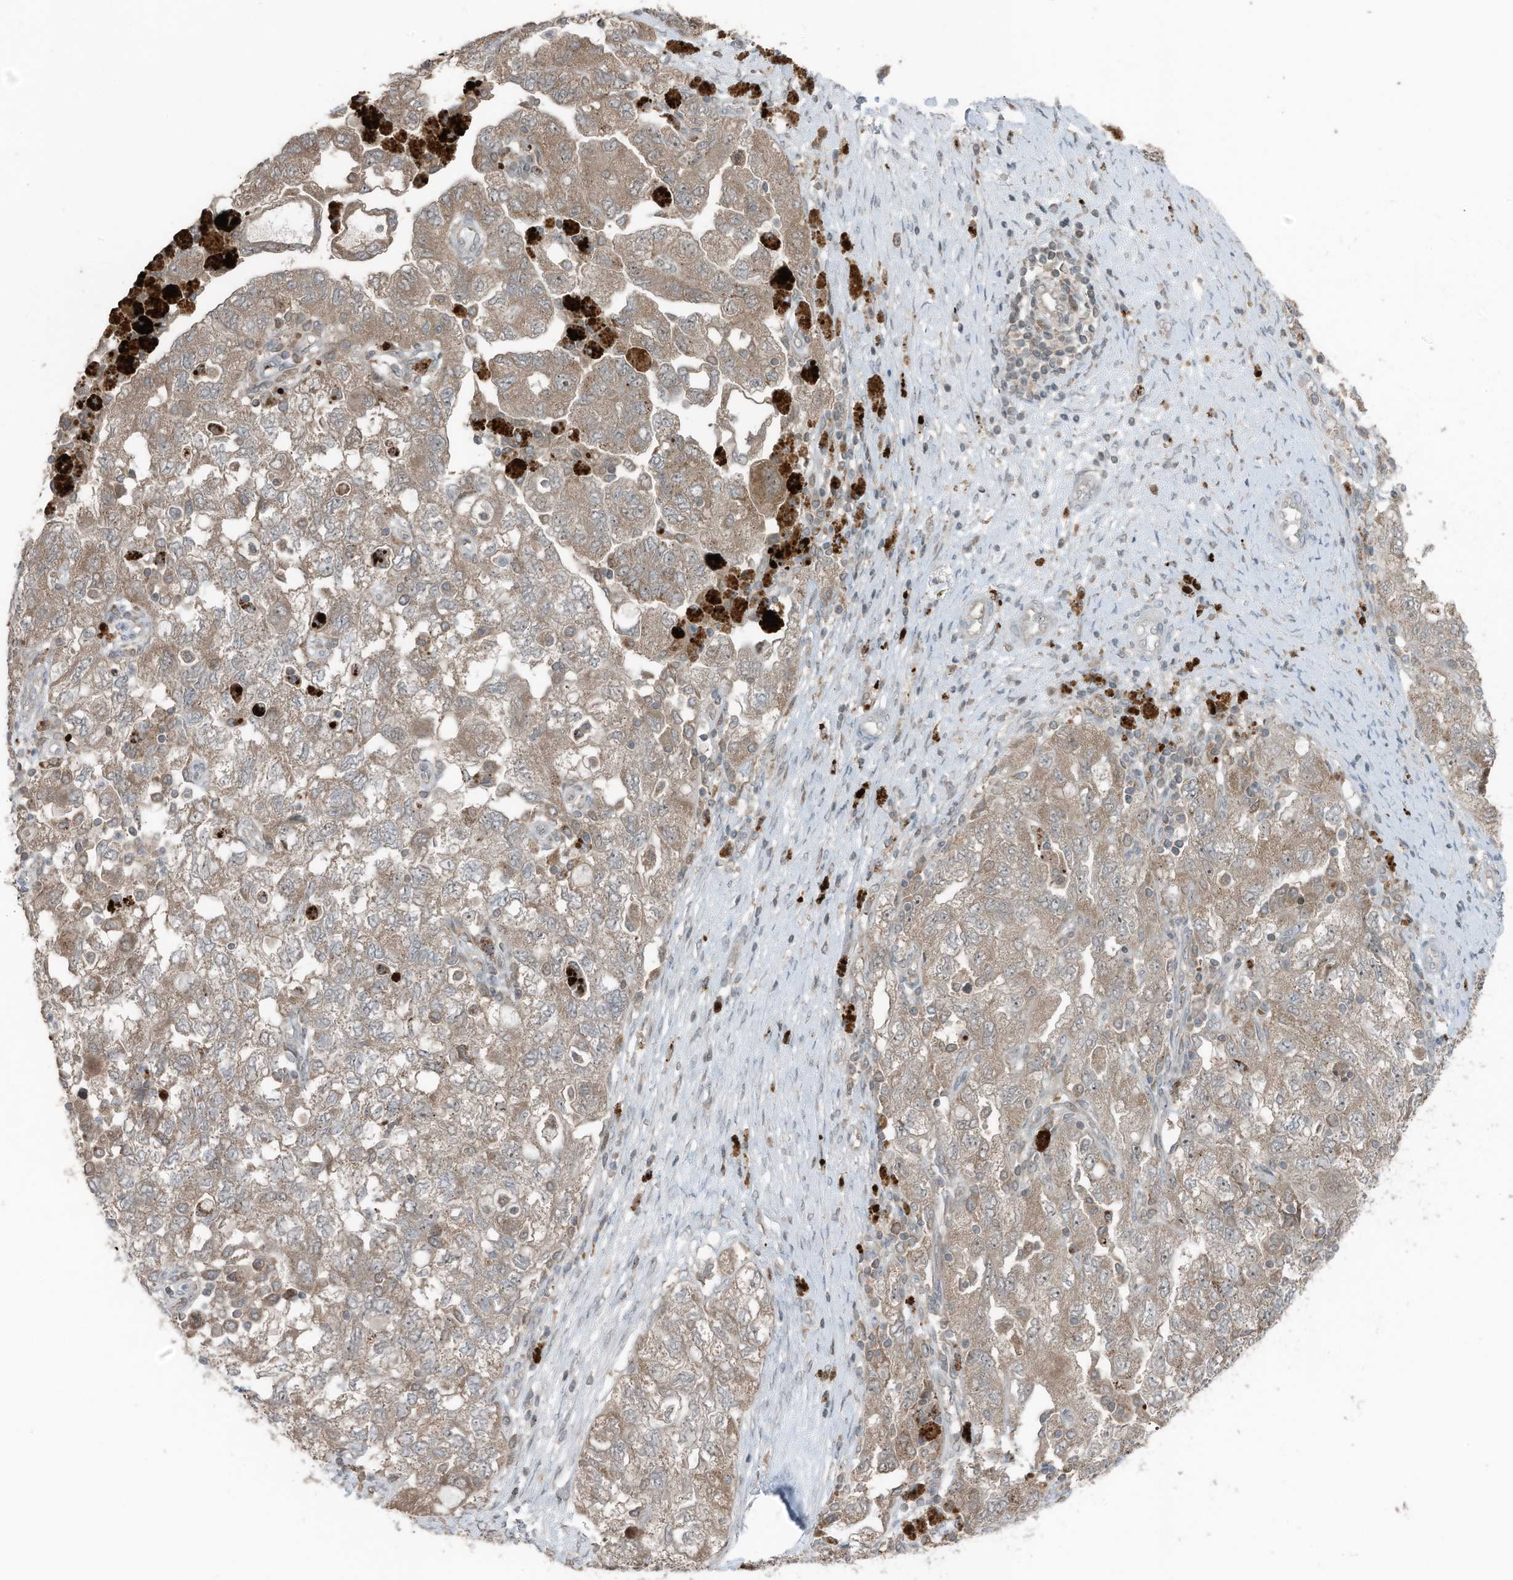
{"staining": {"intensity": "moderate", "quantity": ">75%", "location": "cytoplasmic/membranous"}, "tissue": "ovarian cancer", "cell_type": "Tumor cells", "image_type": "cancer", "snomed": [{"axis": "morphology", "description": "Carcinoma, NOS"}, {"axis": "morphology", "description": "Cystadenocarcinoma, serous, NOS"}, {"axis": "topography", "description": "Ovary"}], "caption": "Ovarian cancer stained with a brown dye shows moderate cytoplasmic/membranous positive staining in about >75% of tumor cells.", "gene": "TXNDC9", "patient": {"sex": "female", "age": 69}}